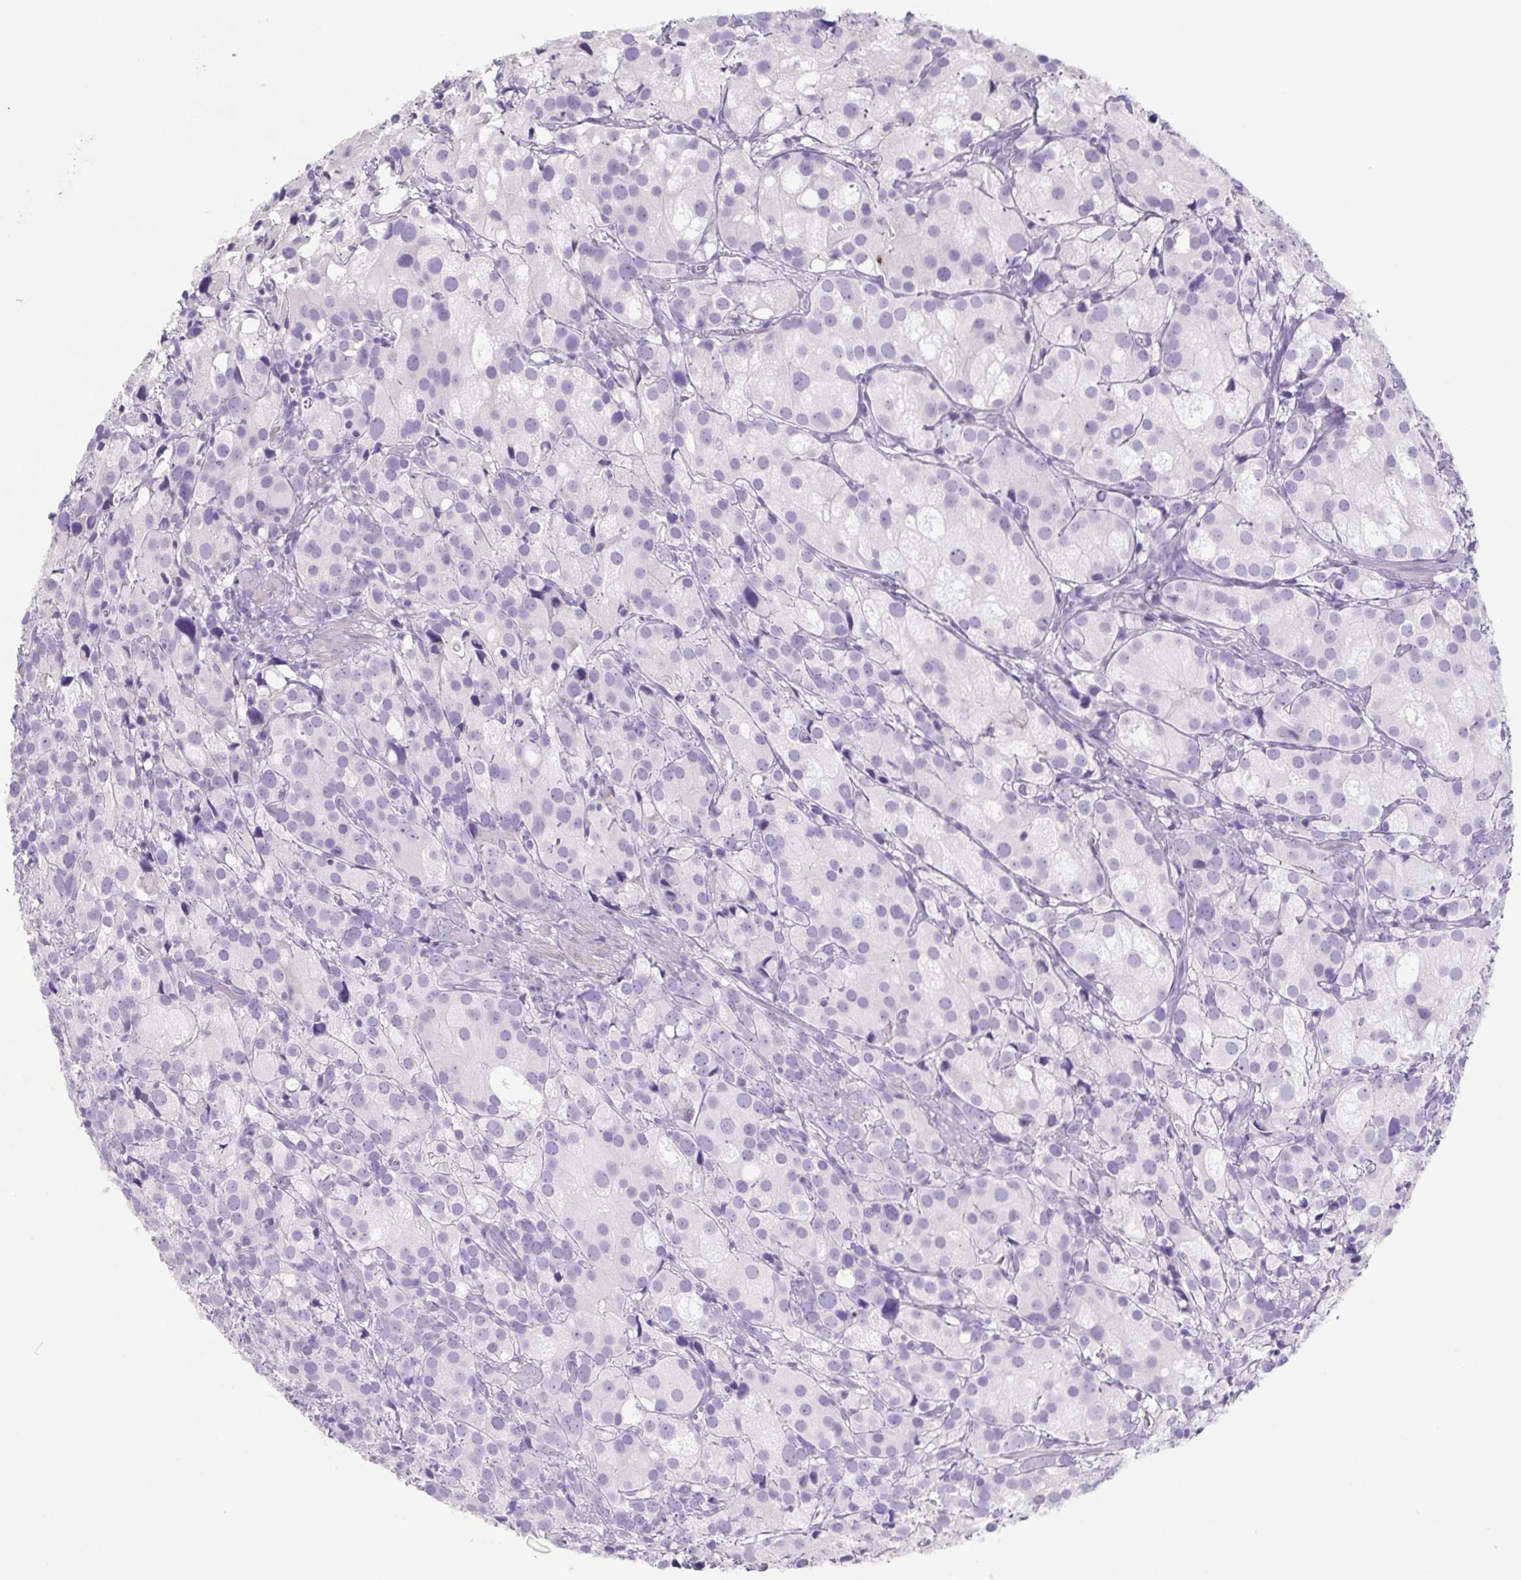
{"staining": {"intensity": "negative", "quantity": "none", "location": "none"}, "tissue": "prostate cancer", "cell_type": "Tumor cells", "image_type": "cancer", "snomed": [{"axis": "morphology", "description": "Adenocarcinoma, High grade"}, {"axis": "topography", "description": "Prostate"}], "caption": "Immunohistochemistry (IHC) image of neoplastic tissue: human prostate cancer stained with DAB demonstrates no significant protein staining in tumor cells. (DAB (3,3'-diaminobenzidine) immunohistochemistry with hematoxylin counter stain).", "gene": "HDGFL1", "patient": {"sex": "male", "age": 86}}